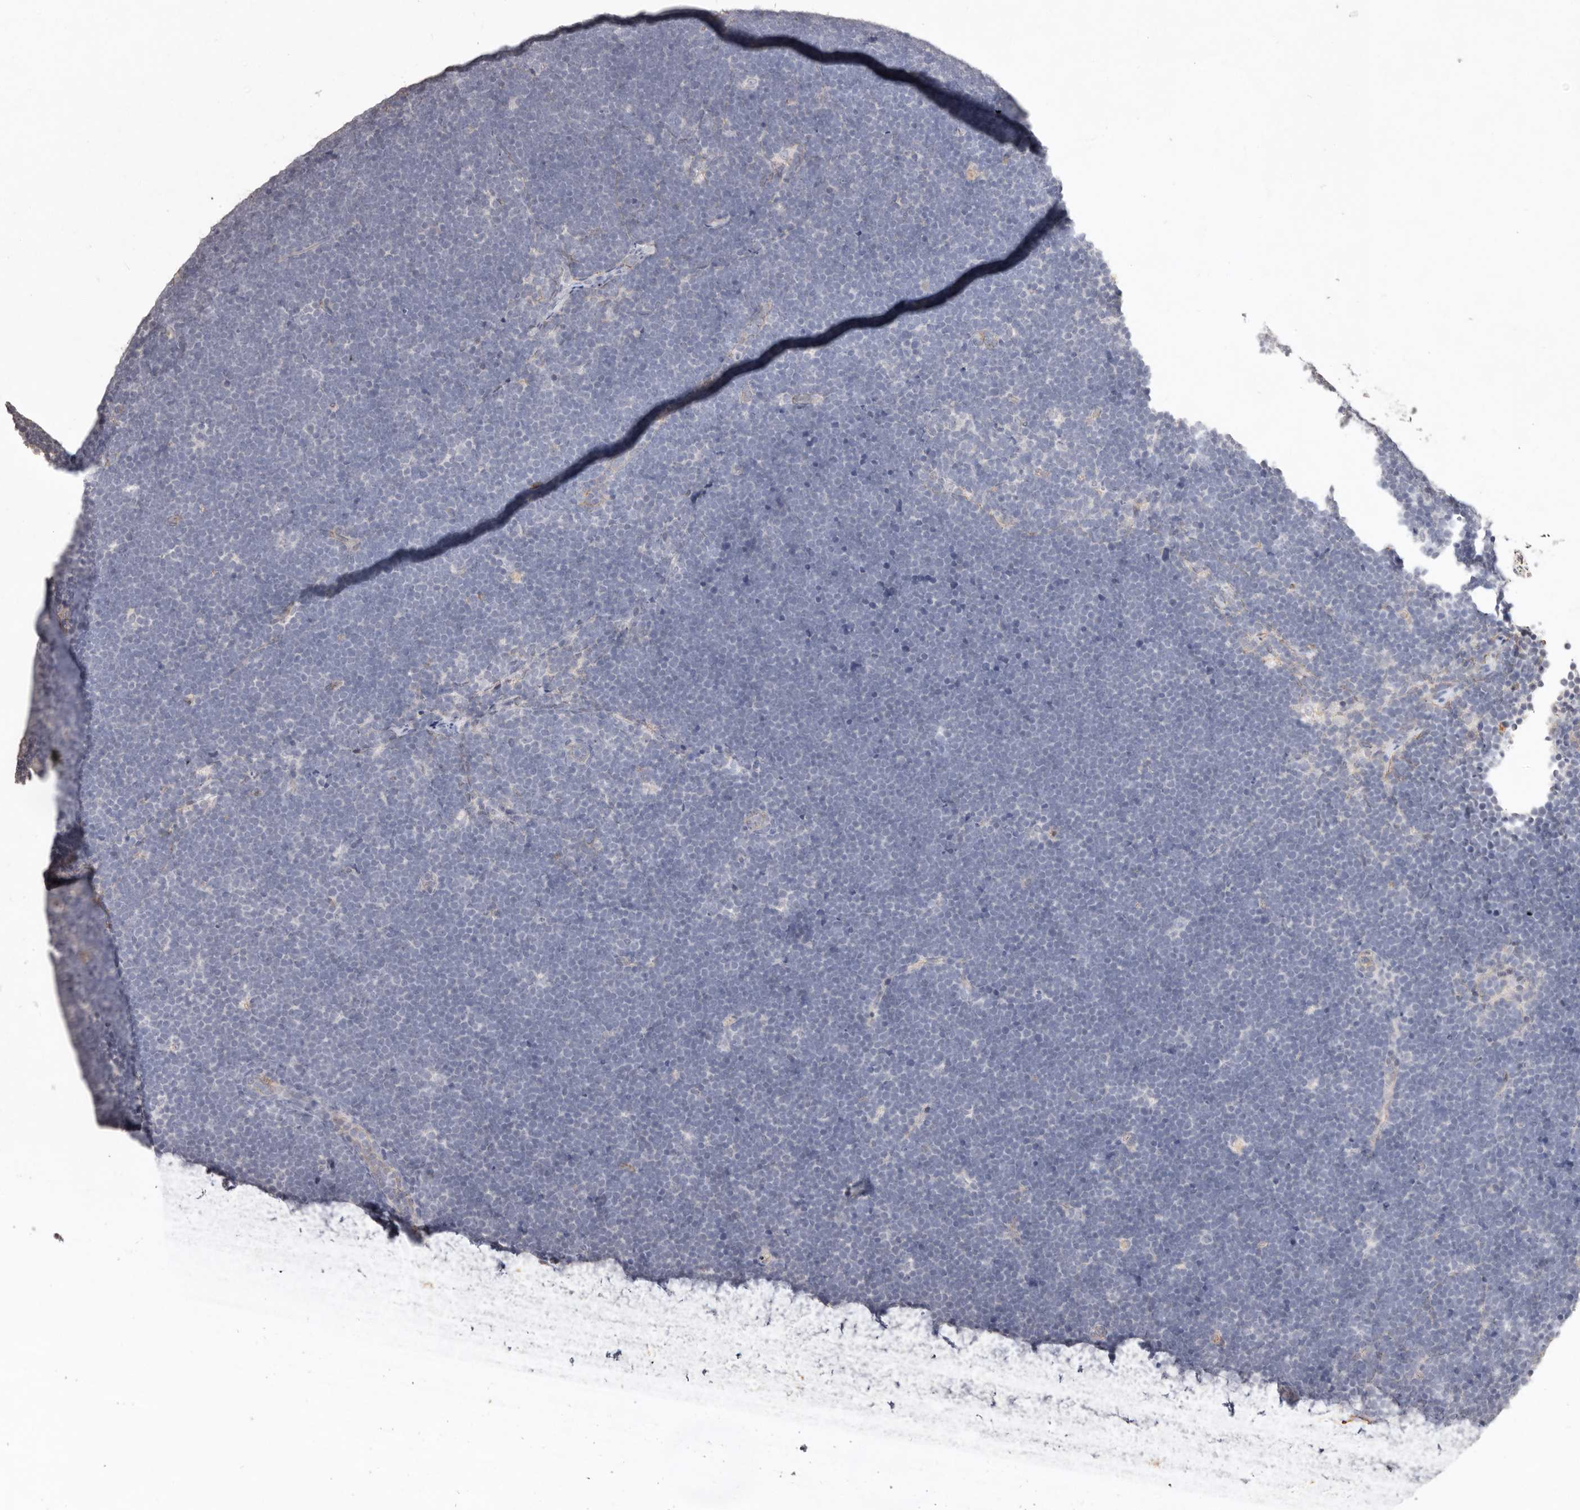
{"staining": {"intensity": "negative", "quantity": "none", "location": "none"}, "tissue": "lymphoma", "cell_type": "Tumor cells", "image_type": "cancer", "snomed": [{"axis": "morphology", "description": "Malignant lymphoma, non-Hodgkin's type, High grade"}, {"axis": "topography", "description": "Lymph node"}], "caption": "IHC image of neoplastic tissue: human high-grade malignant lymphoma, non-Hodgkin's type stained with DAB (3,3'-diaminobenzidine) demonstrates no significant protein staining in tumor cells.", "gene": "ZYG11B", "patient": {"sex": "male", "age": 13}}